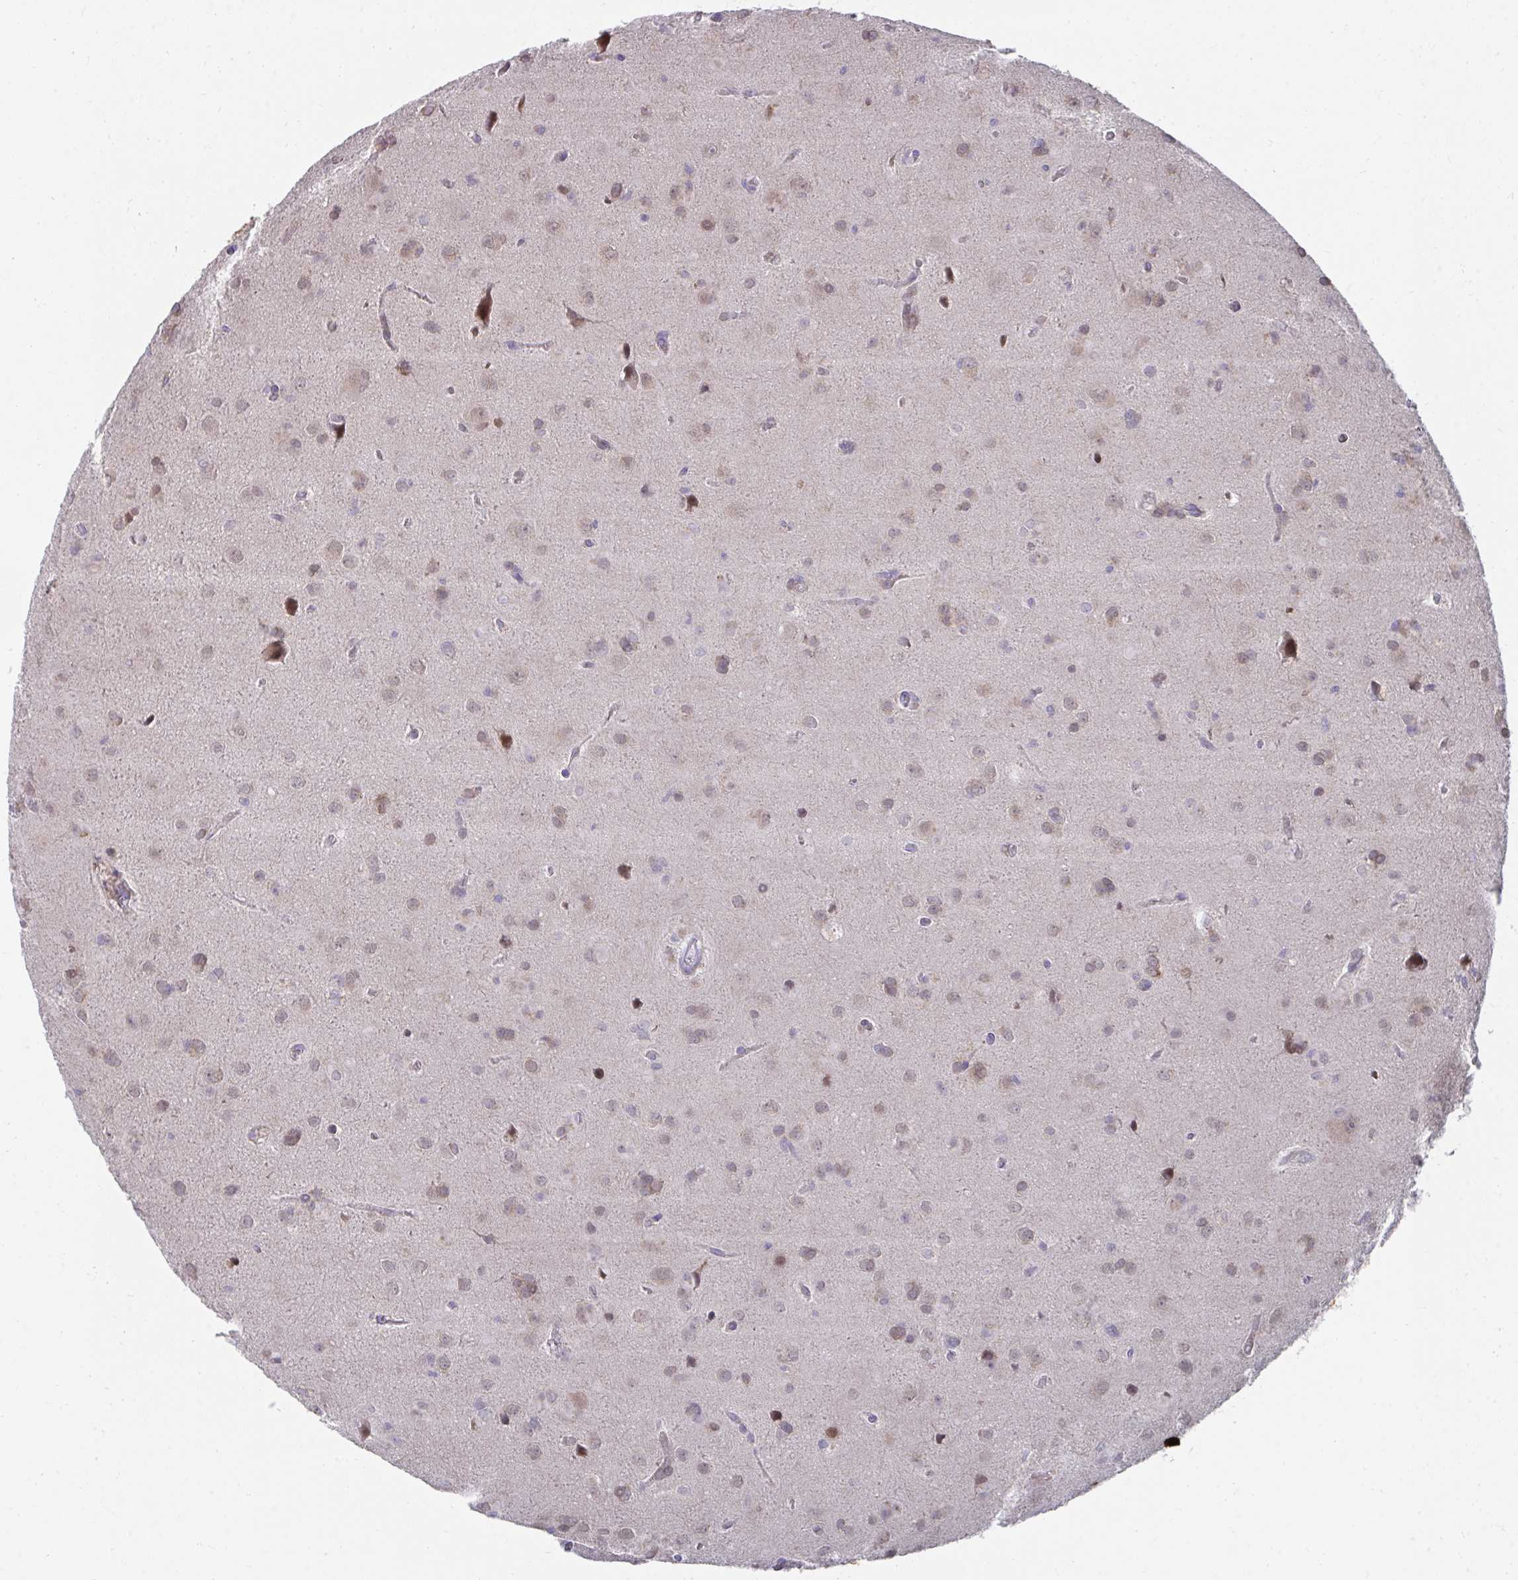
{"staining": {"intensity": "weak", "quantity": "<25%", "location": "cytoplasmic/membranous"}, "tissue": "glioma", "cell_type": "Tumor cells", "image_type": "cancer", "snomed": [{"axis": "morphology", "description": "Glioma, malignant, Low grade"}, {"axis": "topography", "description": "Brain"}], "caption": "Protein analysis of glioma displays no significant expression in tumor cells.", "gene": "SLAMF7", "patient": {"sex": "male", "age": 58}}